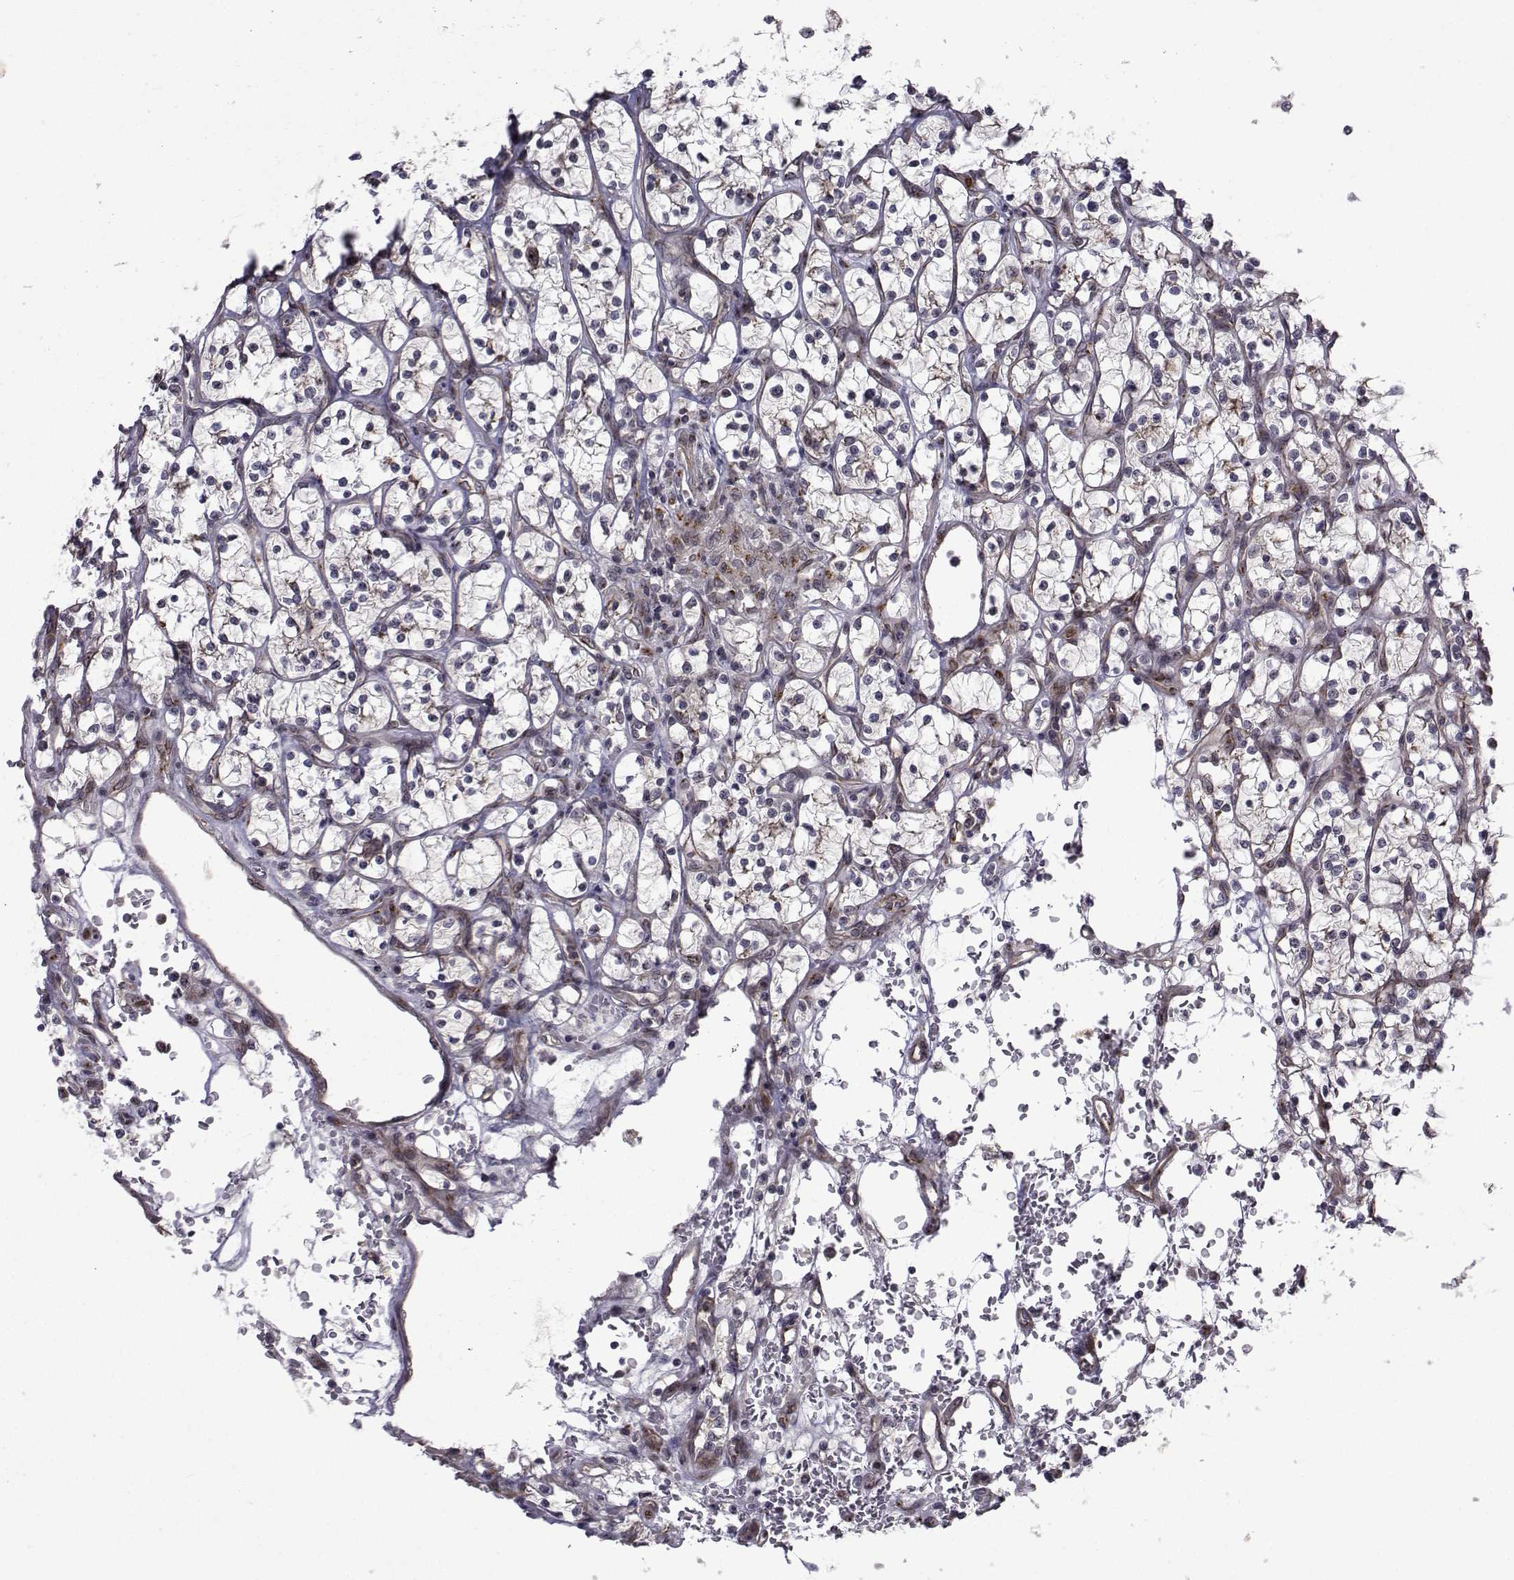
{"staining": {"intensity": "weak", "quantity": "<25%", "location": "cytoplasmic/membranous"}, "tissue": "renal cancer", "cell_type": "Tumor cells", "image_type": "cancer", "snomed": [{"axis": "morphology", "description": "Adenocarcinoma, NOS"}, {"axis": "topography", "description": "Kidney"}], "caption": "DAB (3,3'-diaminobenzidine) immunohistochemical staining of human renal cancer displays no significant expression in tumor cells. (DAB (3,3'-diaminobenzidine) IHC visualized using brightfield microscopy, high magnification).", "gene": "ATP6V1C2", "patient": {"sex": "female", "age": 64}}